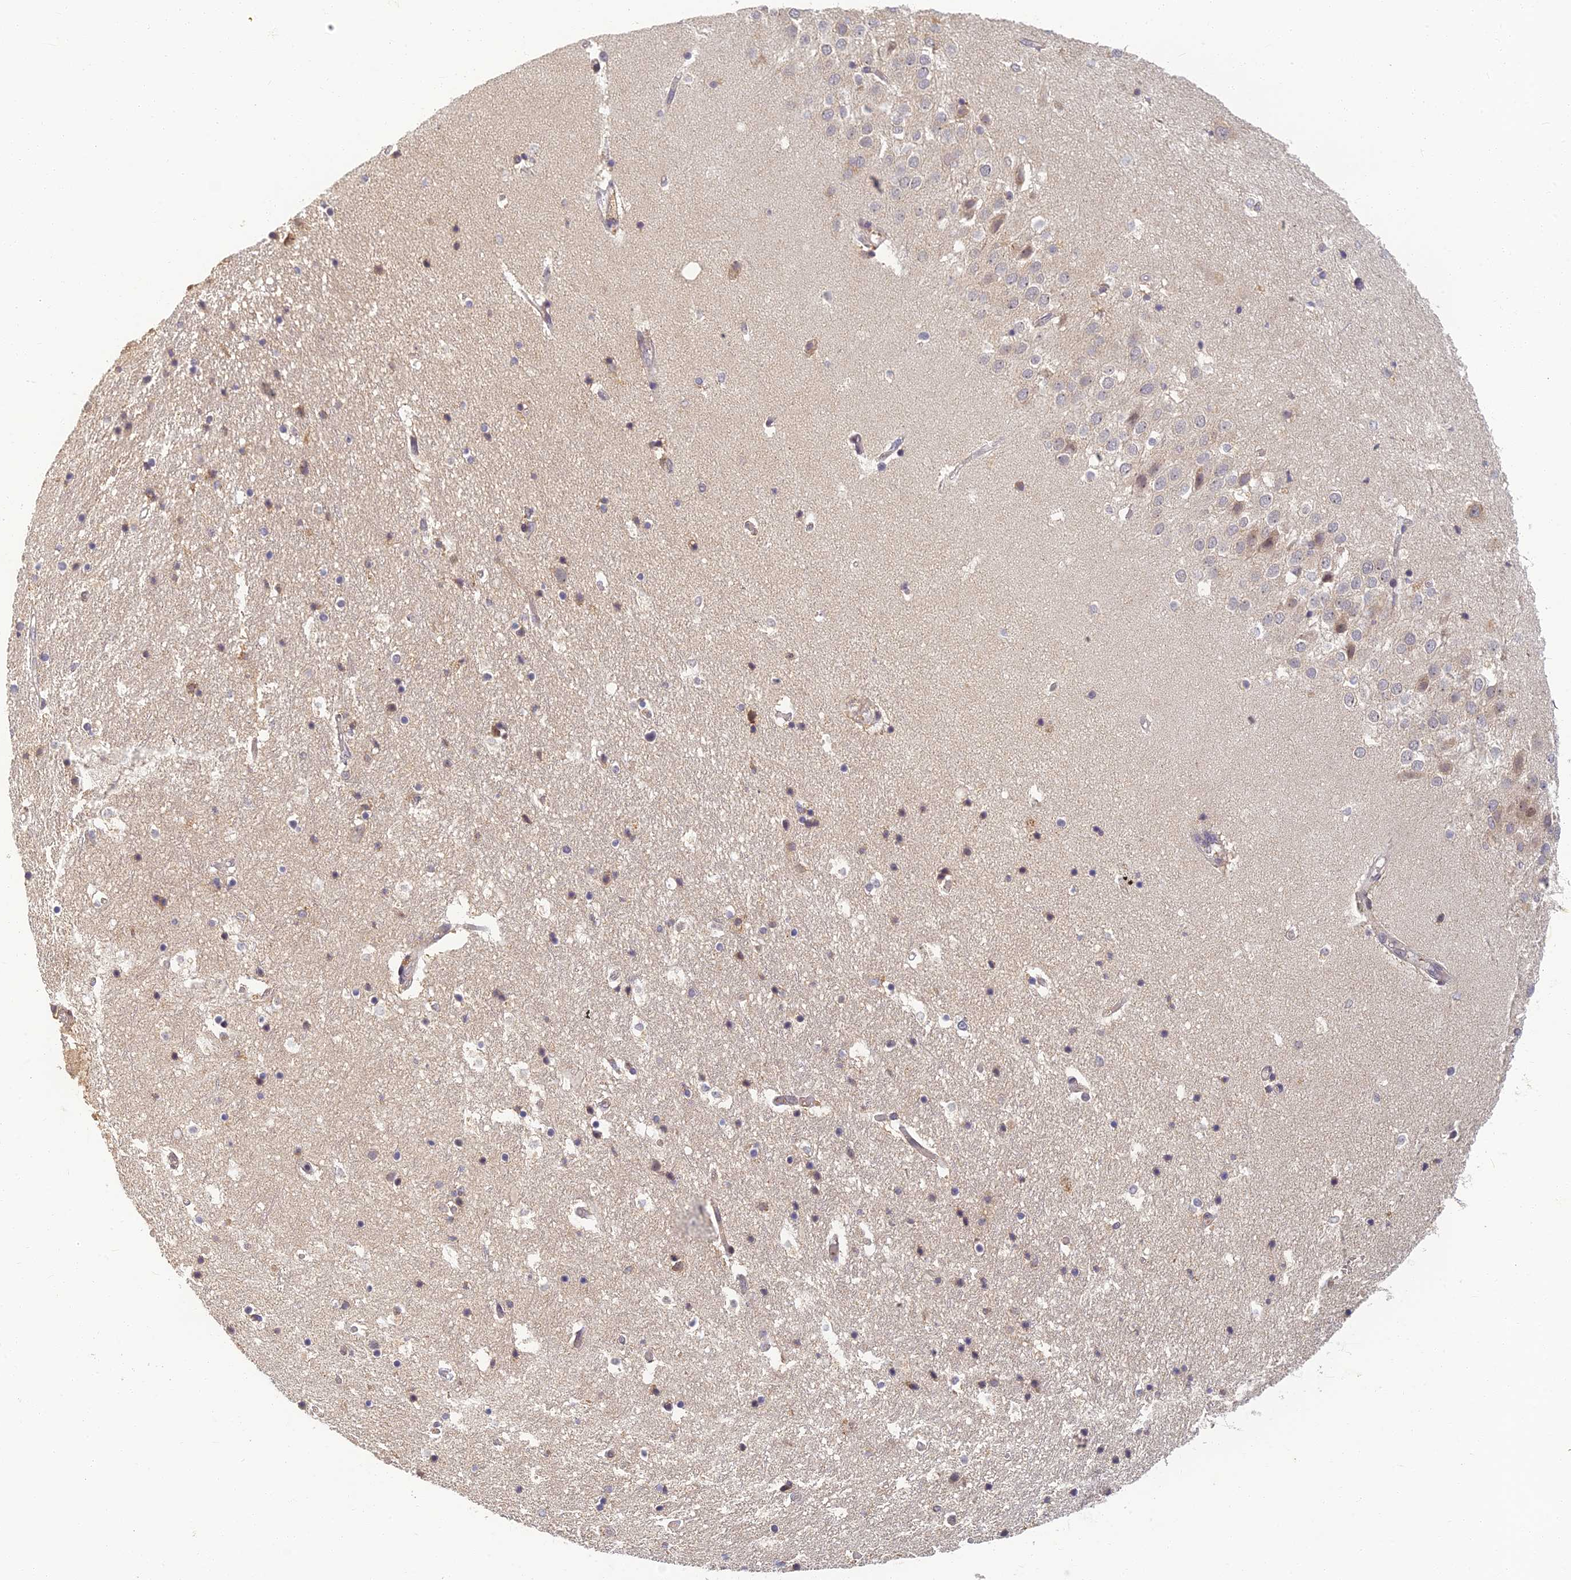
{"staining": {"intensity": "weak", "quantity": "<25%", "location": "cytoplasmic/membranous"}, "tissue": "hippocampus", "cell_type": "Glial cells", "image_type": "normal", "snomed": [{"axis": "morphology", "description": "Normal tissue, NOS"}, {"axis": "topography", "description": "Hippocampus"}], "caption": "Glial cells are negative for protein expression in unremarkable human hippocampus. (Brightfield microscopy of DAB (3,3'-diaminobenzidine) immunohistochemistry (IHC) at high magnification).", "gene": "RGL3", "patient": {"sex": "female", "age": 52}}